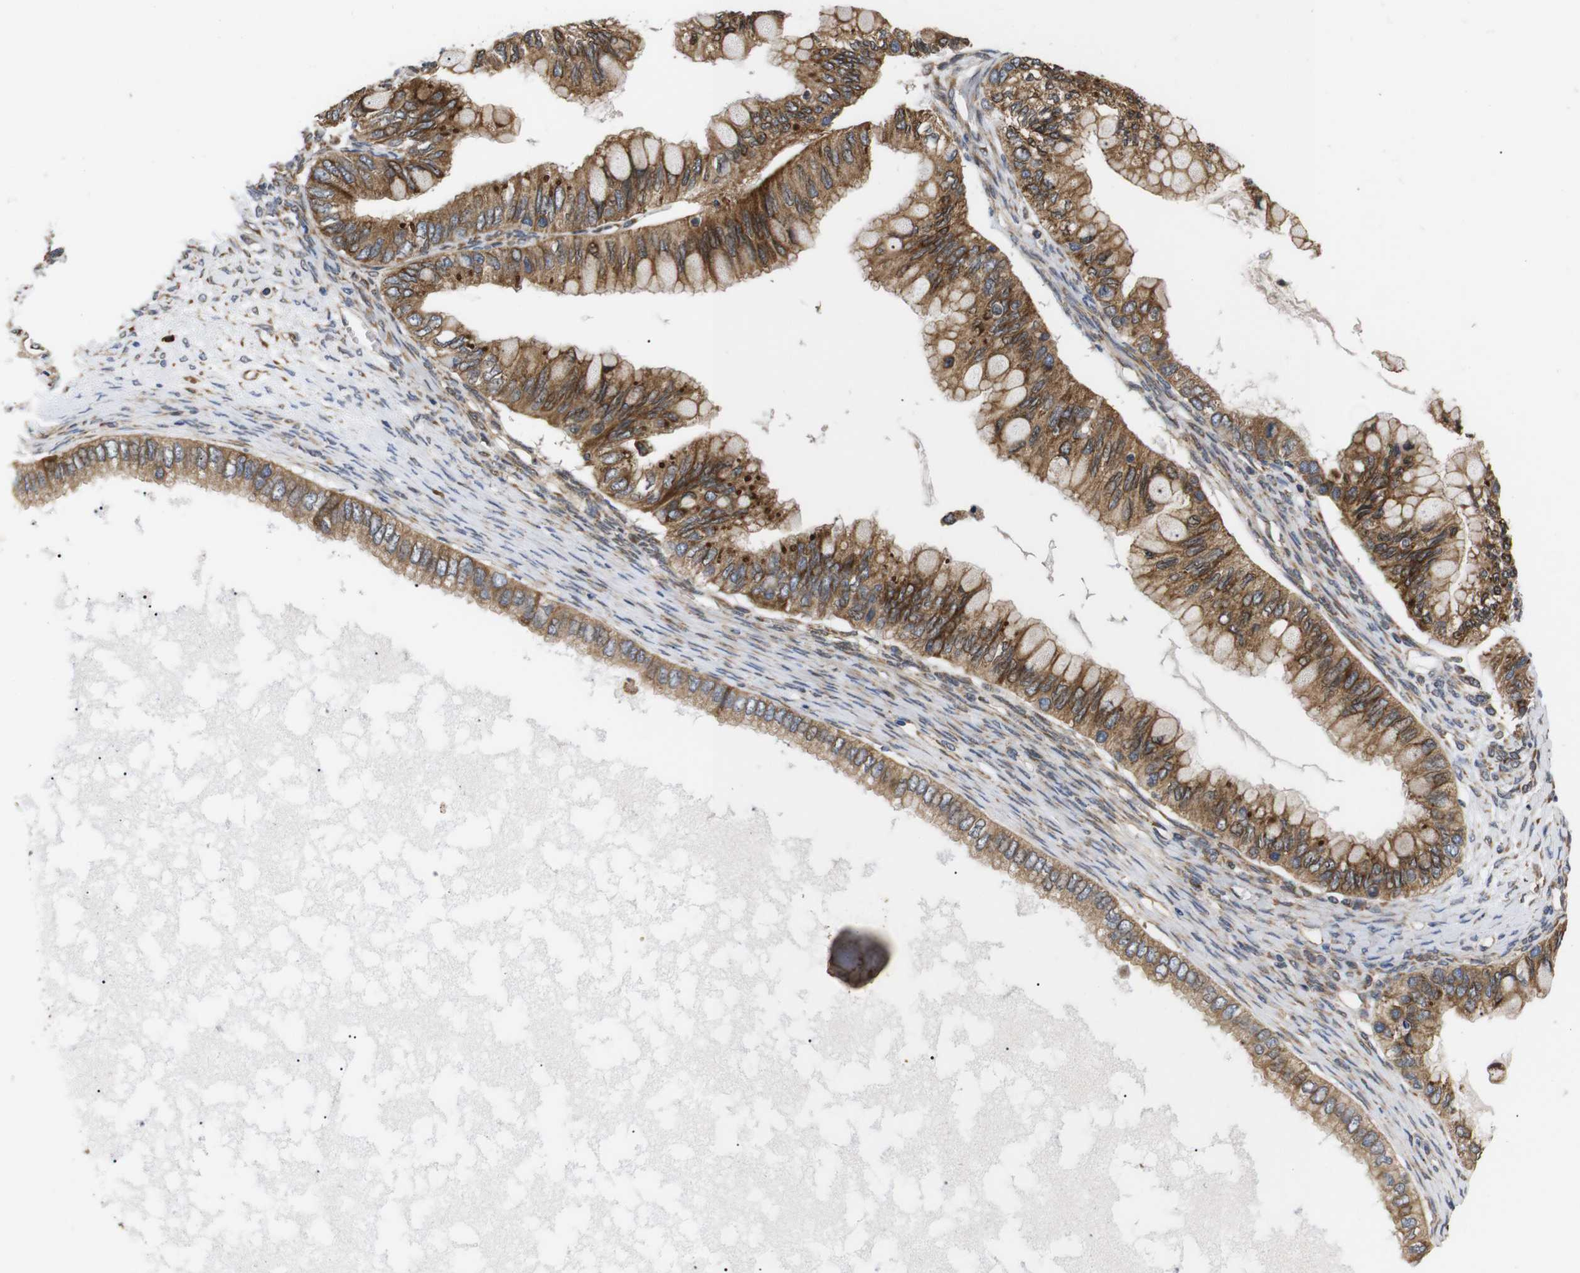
{"staining": {"intensity": "moderate", "quantity": ">75%", "location": "cytoplasmic/membranous"}, "tissue": "ovarian cancer", "cell_type": "Tumor cells", "image_type": "cancer", "snomed": [{"axis": "morphology", "description": "Cystadenocarcinoma, mucinous, NOS"}, {"axis": "topography", "description": "Ovary"}], "caption": "This is an image of immunohistochemistry (IHC) staining of ovarian mucinous cystadenocarcinoma, which shows moderate staining in the cytoplasmic/membranous of tumor cells.", "gene": "KANK4", "patient": {"sex": "female", "age": 80}}